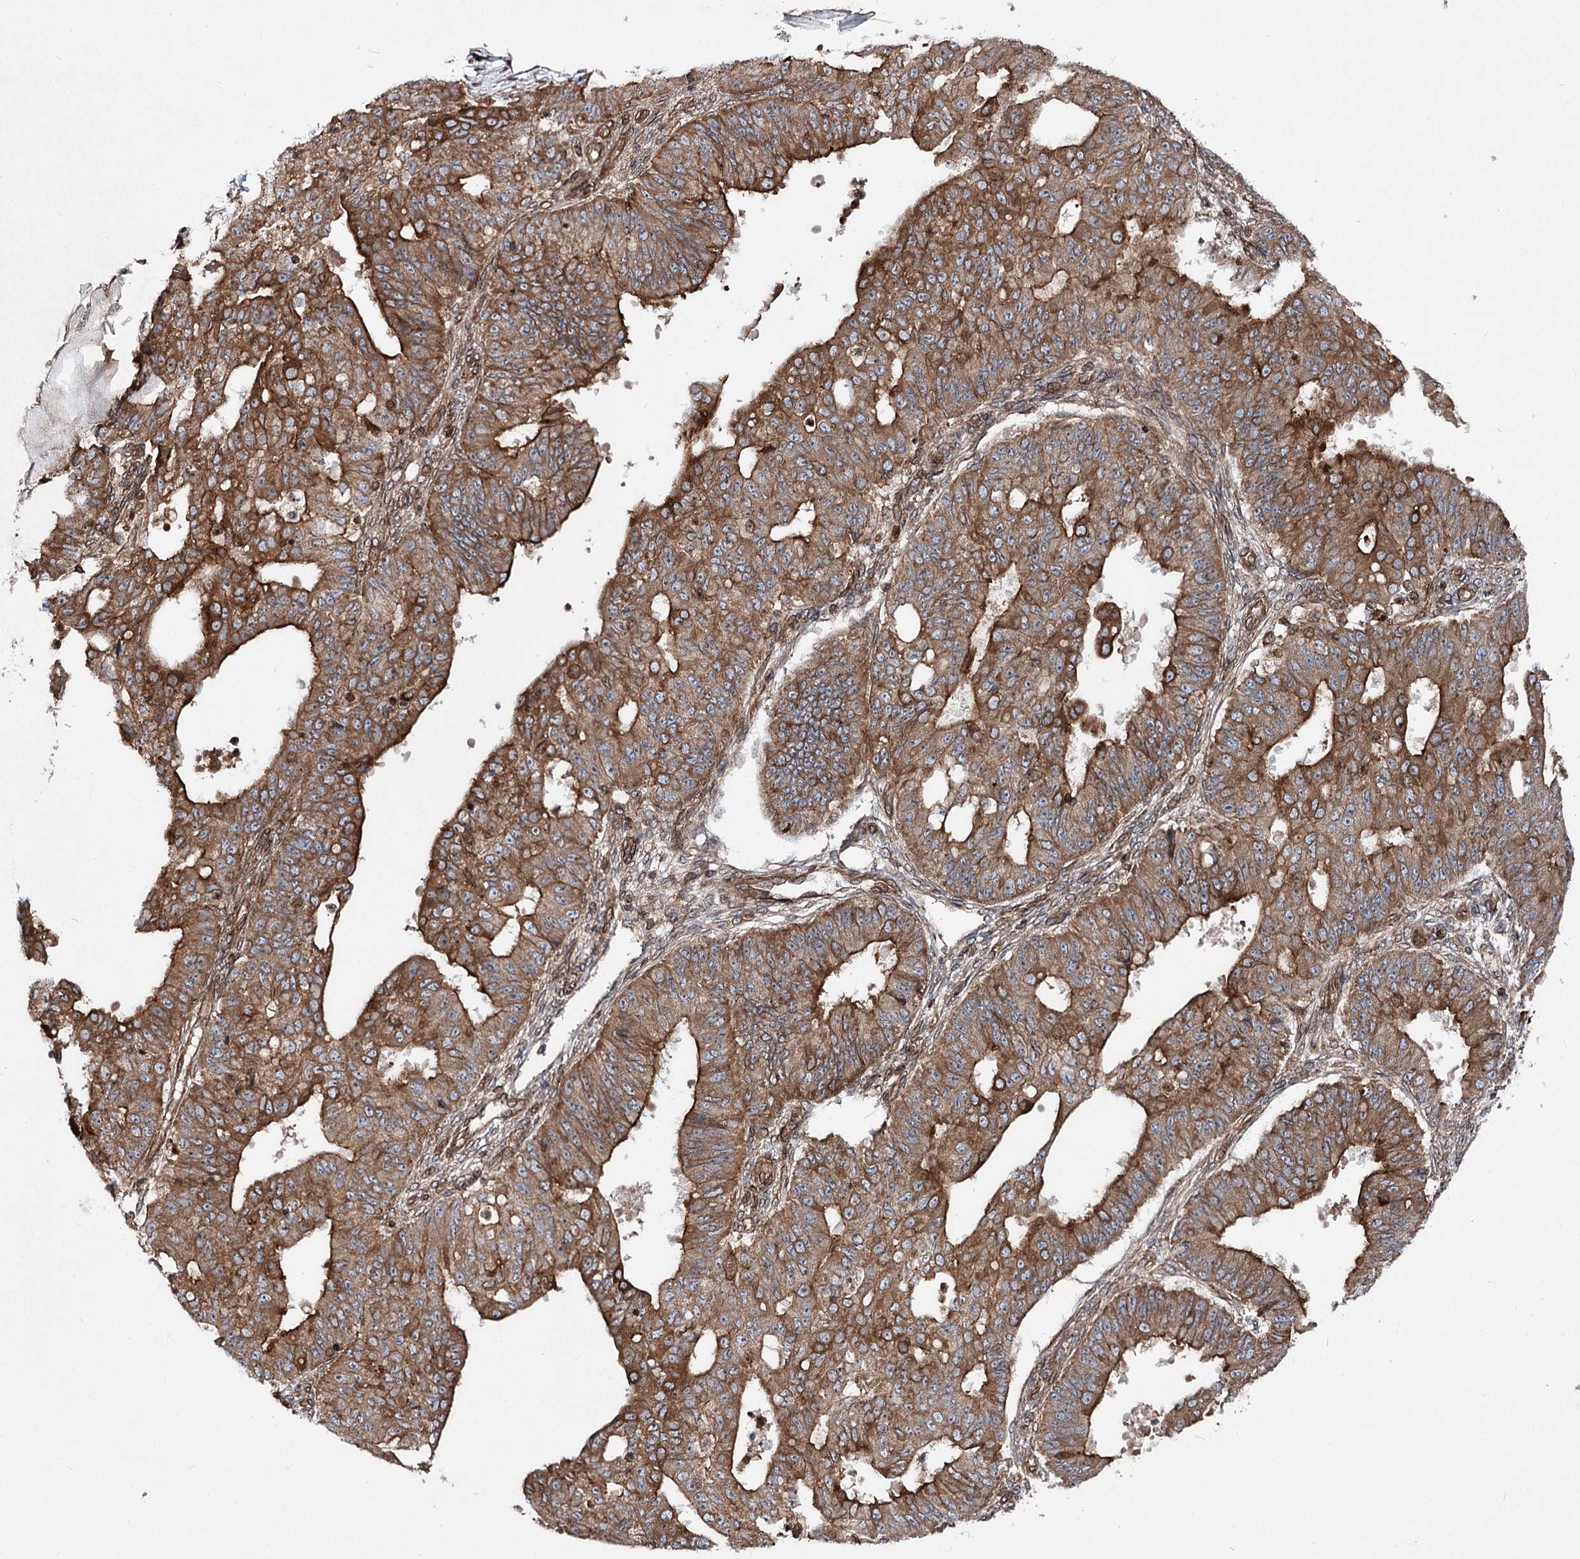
{"staining": {"intensity": "strong", "quantity": ">75%", "location": "cytoplasmic/membranous"}, "tissue": "ovarian cancer", "cell_type": "Tumor cells", "image_type": "cancer", "snomed": [{"axis": "morphology", "description": "Carcinoma, endometroid"}, {"axis": "topography", "description": "Appendix"}, {"axis": "topography", "description": "Ovary"}], "caption": "IHC photomicrograph of neoplastic tissue: human endometroid carcinoma (ovarian) stained using immunohistochemistry (IHC) exhibits high levels of strong protein expression localized specifically in the cytoplasmic/membranous of tumor cells, appearing as a cytoplasmic/membranous brown color.", "gene": "FGFR1OP2", "patient": {"sex": "female", "age": 42}}